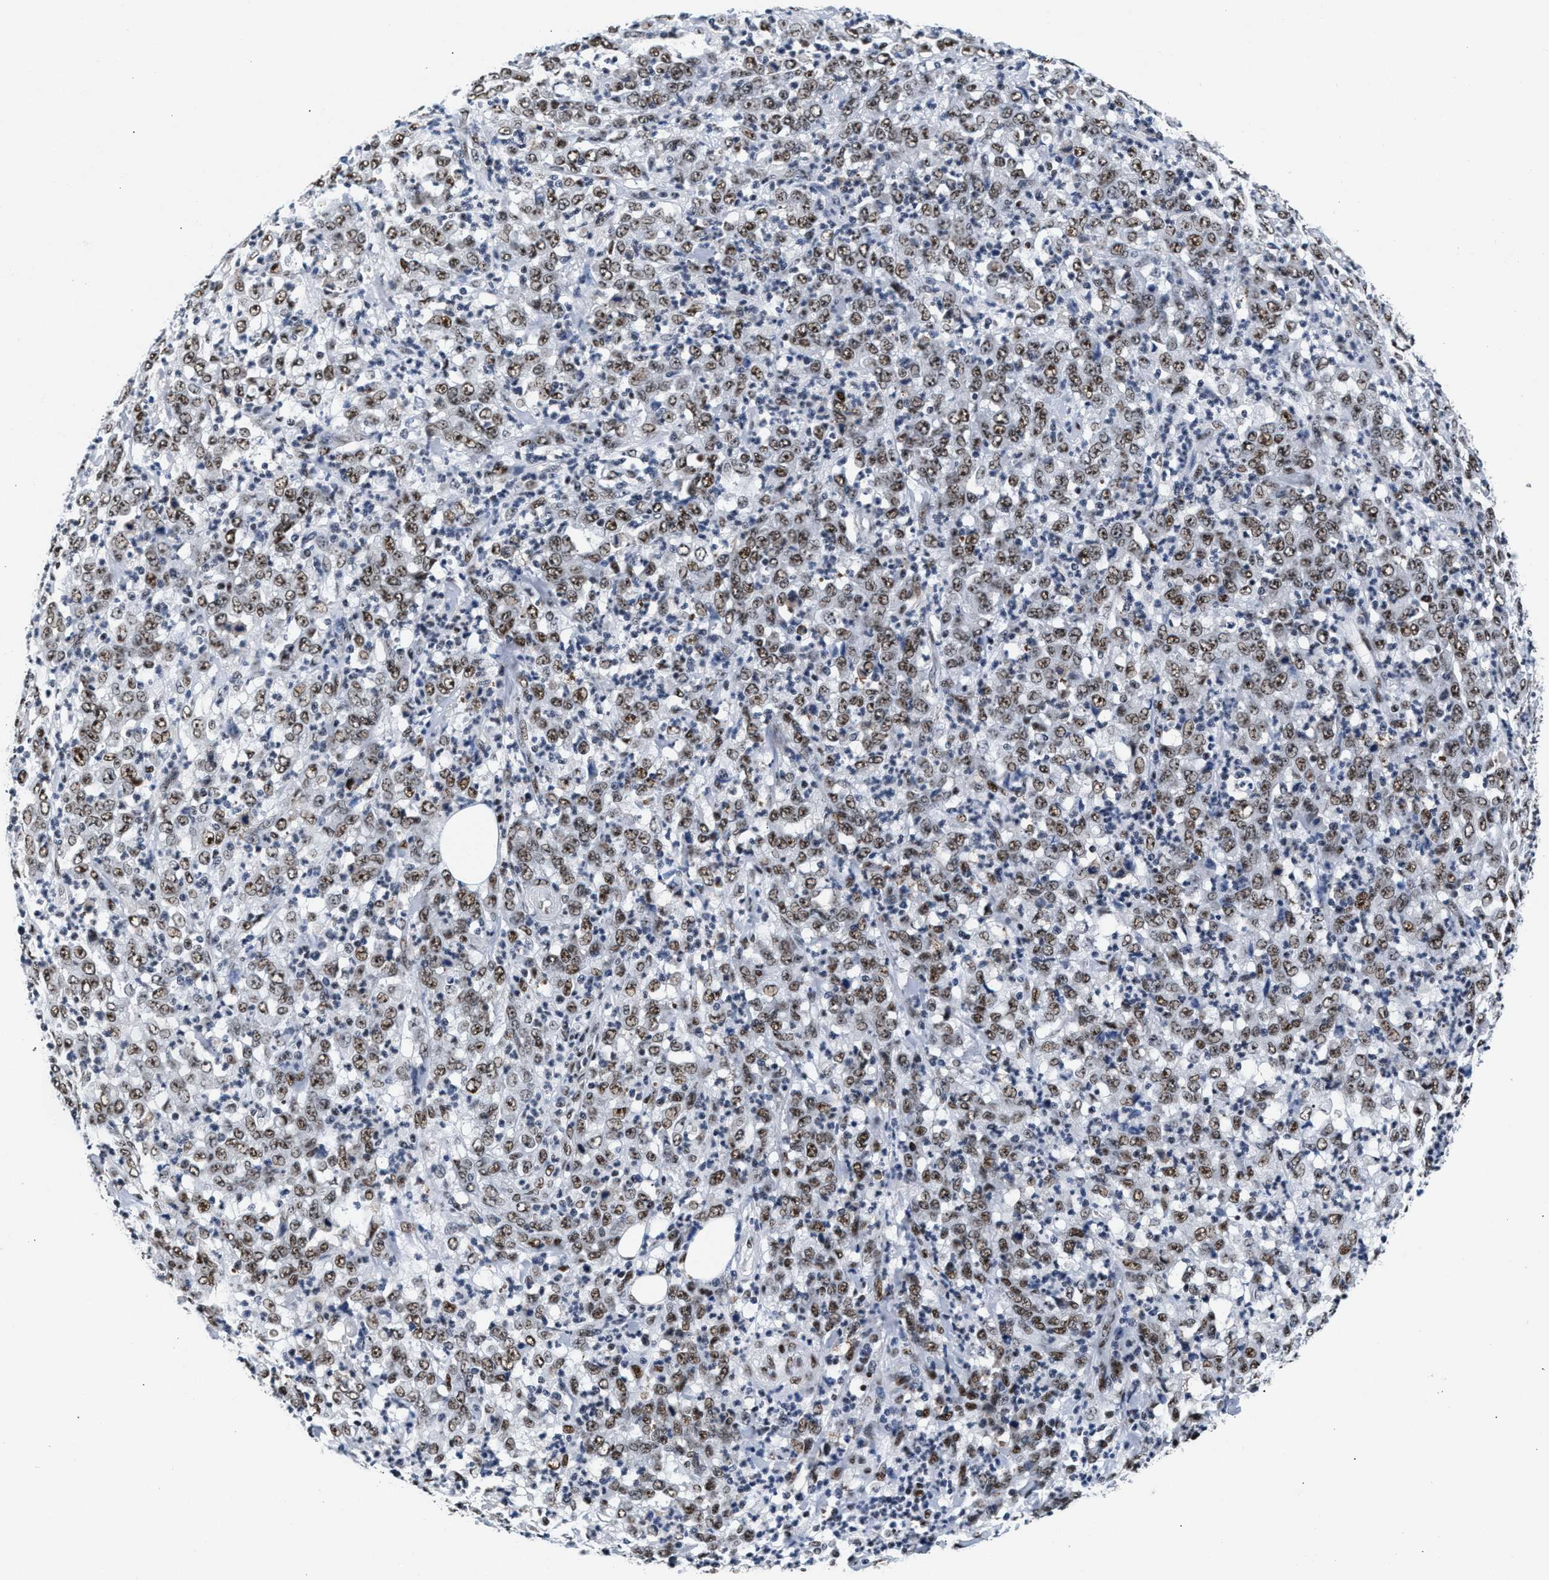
{"staining": {"intensity": "moderate", "quantity": ">75%", "location": "nuclear"}, "tissue": "stomach cancer", "cell_type": "Tumor cells", "image_type": "cancer", "snomed": [{"axis": "morphology", "description": "Adenocarcinoma, NOS"}, {"axis": "topography", "description": "Stomach, lower"}], "caption": "Human stomach adenocarcinoma stained with a brown dye demonstrates moderate nuclear positive expression in about >75% of tumor cells.", "gene": "RAD50", "patient": {"sex": "female", "age": 71}}